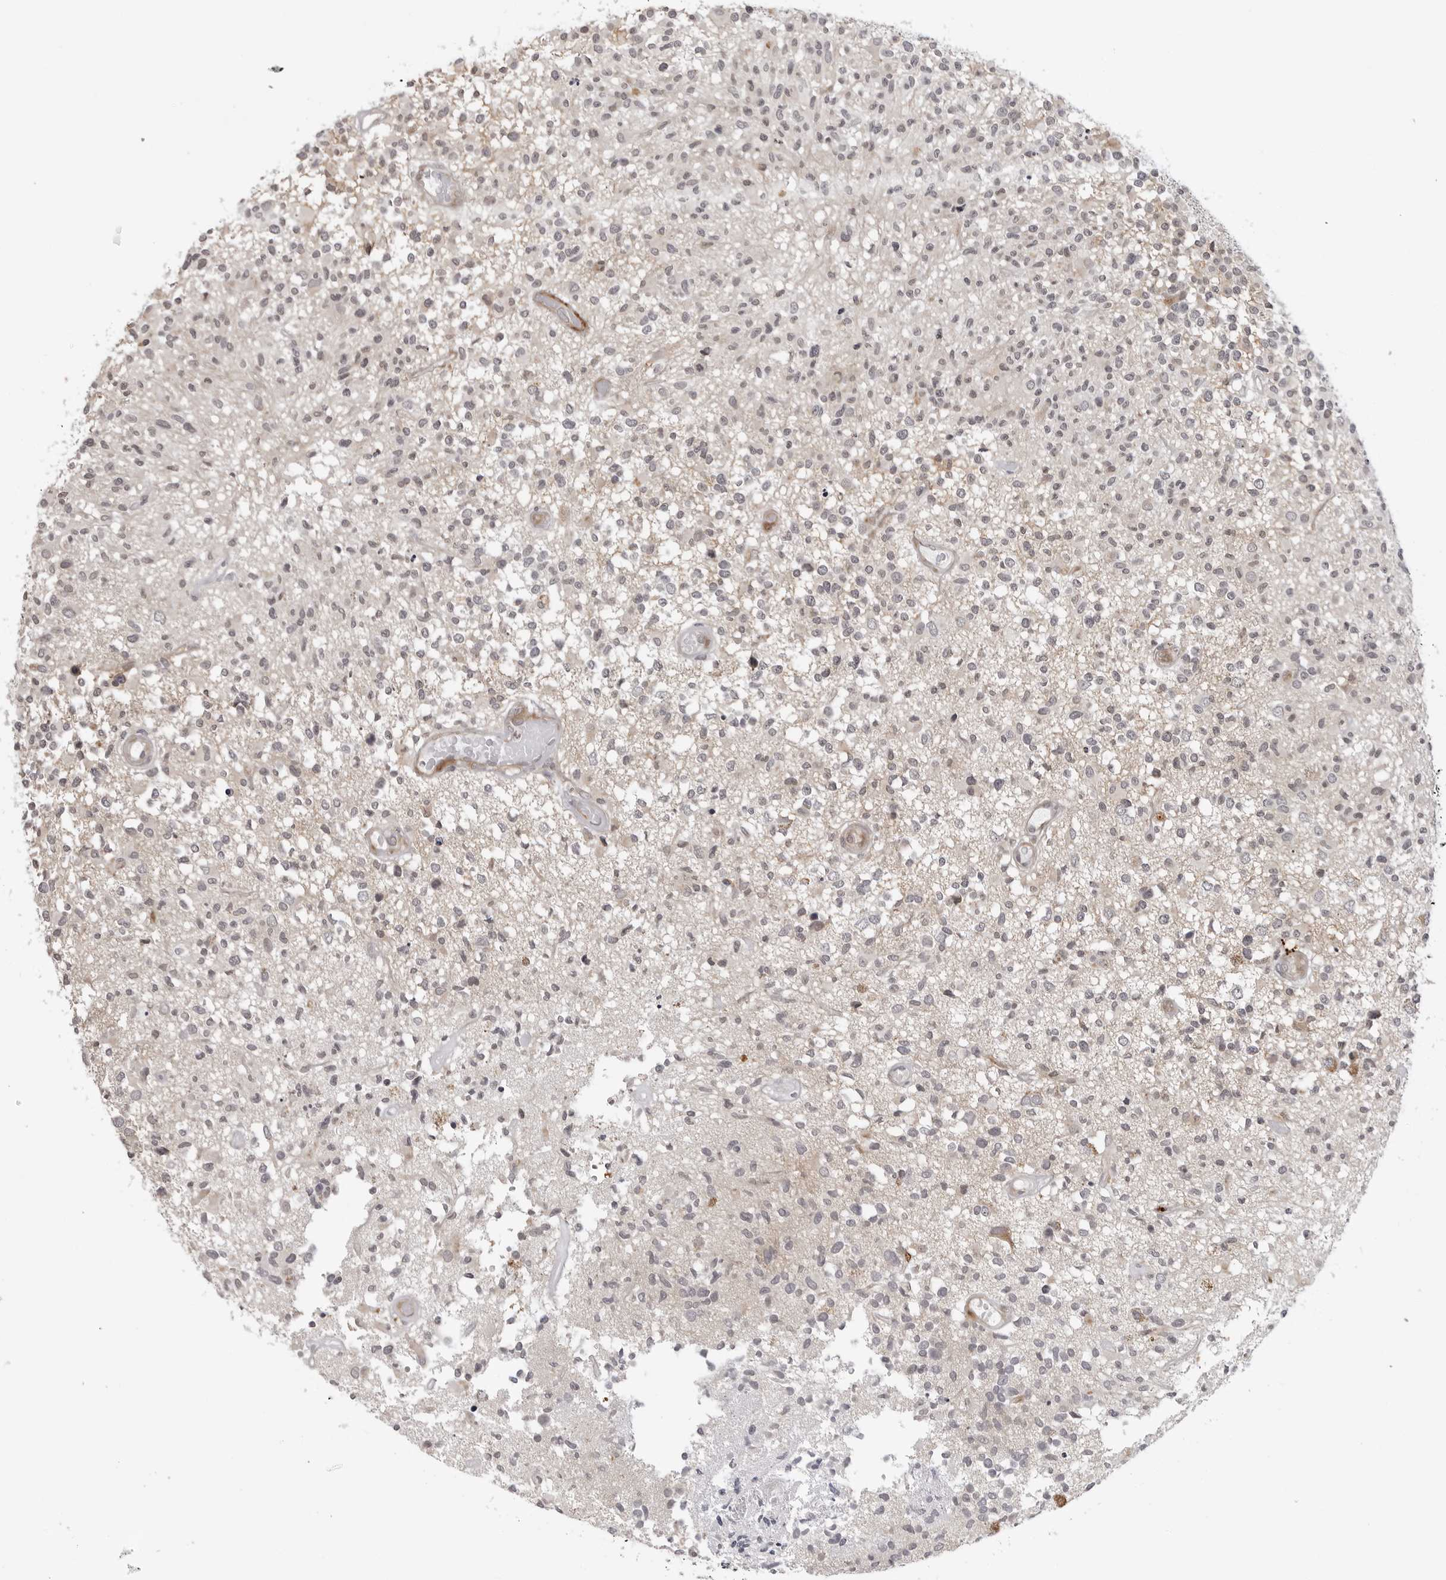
{"staining": {"intensity": "negative", "quantity": "none", "location": "none"}, "tissue": "glioma", "cell_type": "Tumor cells", "image_type": "cancer", "snomed": [{"axis": "morphology", "description": "Glioma, malignant, High grade"}, {"axis": "morphology", "description": "Glioblastoma, NOS"}, {"axis": "topography", "description": "Brain"}], "caption": "DAB immunohistochemical staining of glioma displays no significant positivity in tumor cells. (DAB (3,3'-diaminobenzidine) immunohistochemistry visualized using brightfield microscopy, high magnification).", "gene": "ADAMTS5", "patient": {"sex": "male", "age": 60}}